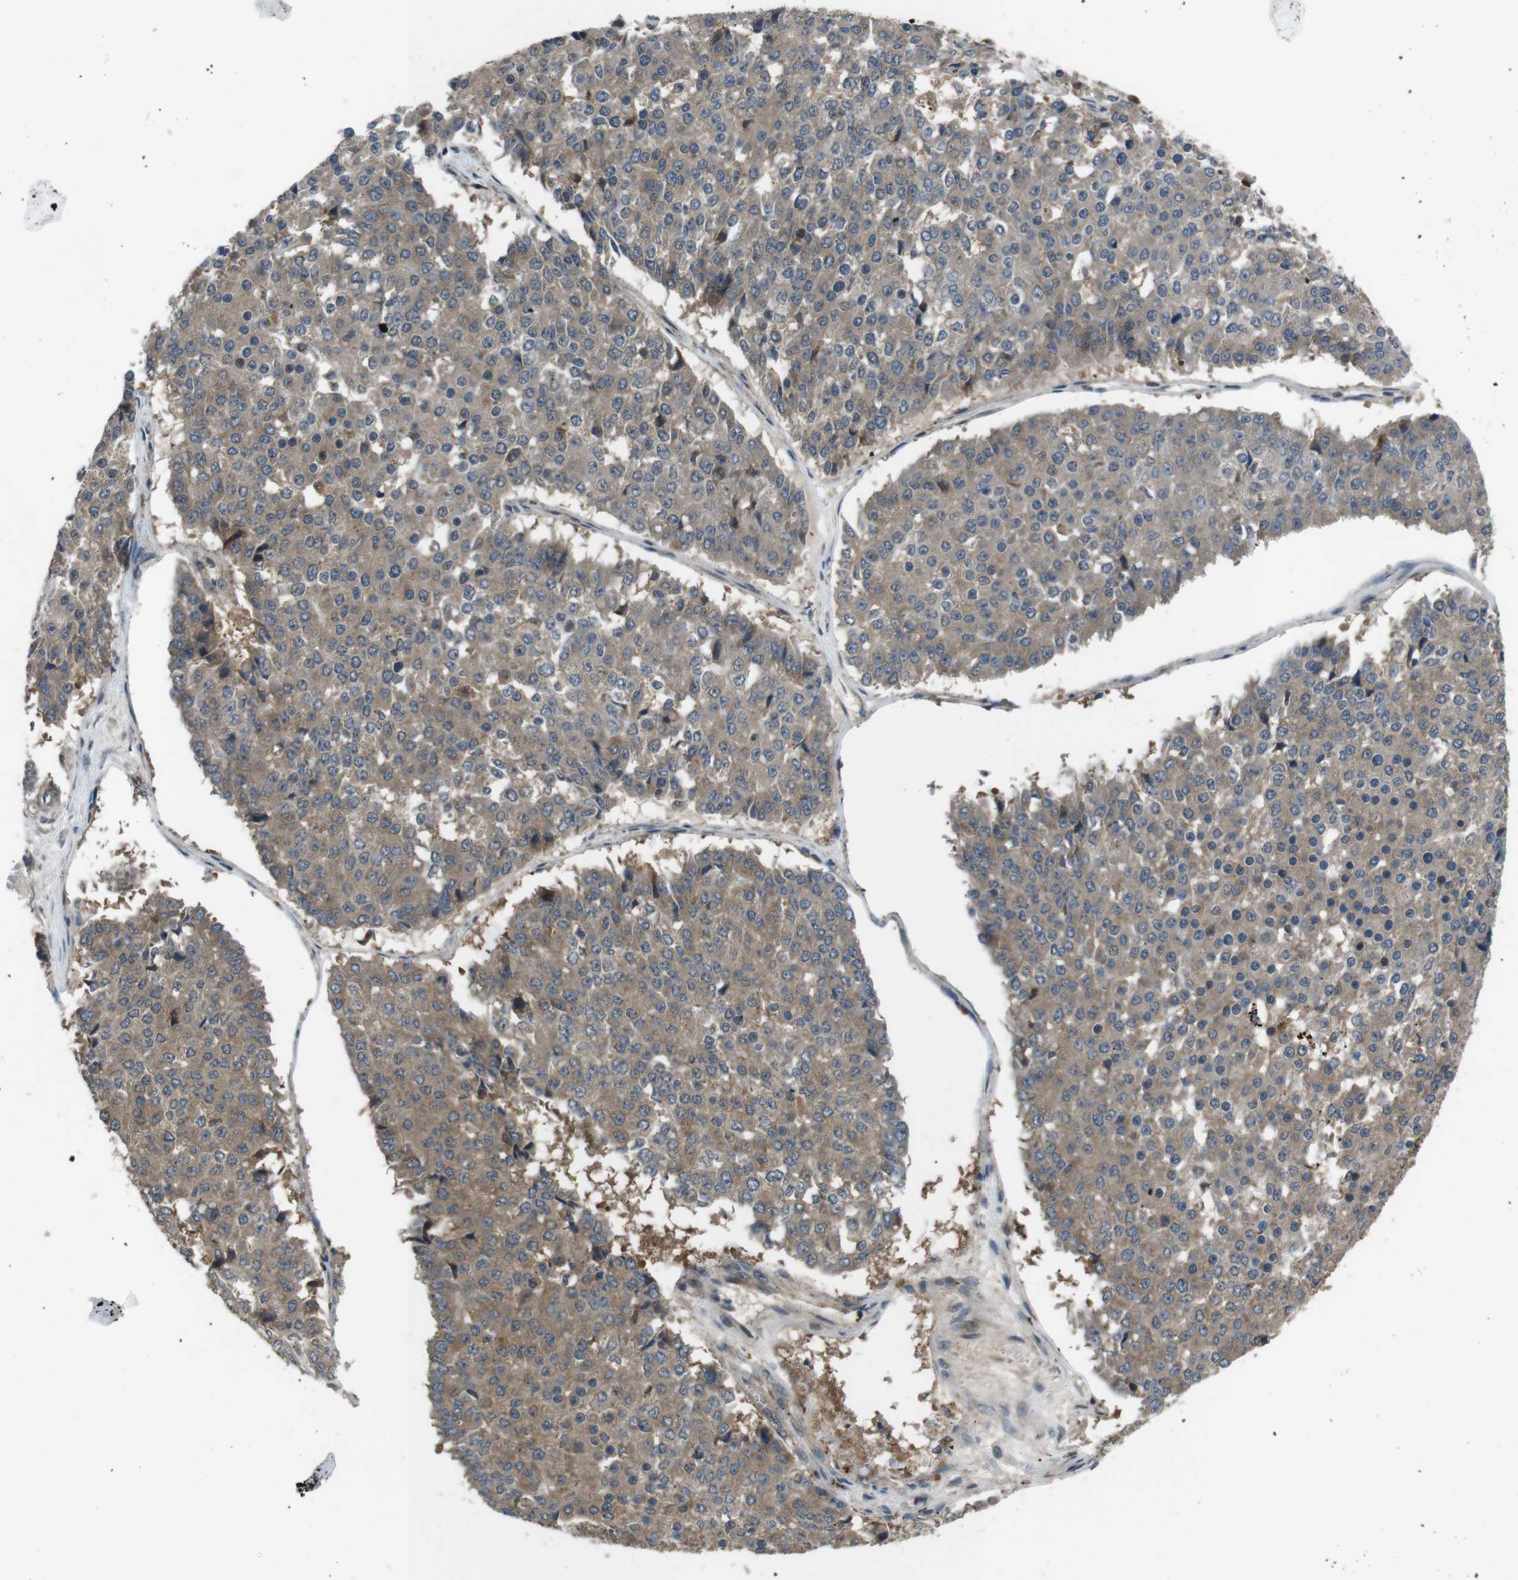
{"staining": {"intensity": "moderate", "quantity": ">75%", "location": "cytoplasmic/membranous"}, "tissue": "pancreatic cancer", "cell_type": "Tumor cells", "image_type": "cancer", "snomed": [{"axis": "morphology", "description": "Adenocarcinoma, NOS"}, {"axis": "topography", "description": "Pancreas"}], "caption": "A high-resolution micrograph shows immunohistochemistry (IHC) staining of pancreatic adenocarcinoma, which shows moderate cytoplasmic/membranous positivity in approximately >75% of tumor cells. (Brightfield microscopy of DAB IHC at high magnification).", "gene": "SLC22A23", "patient": {"sex": "male", "age": 50}}